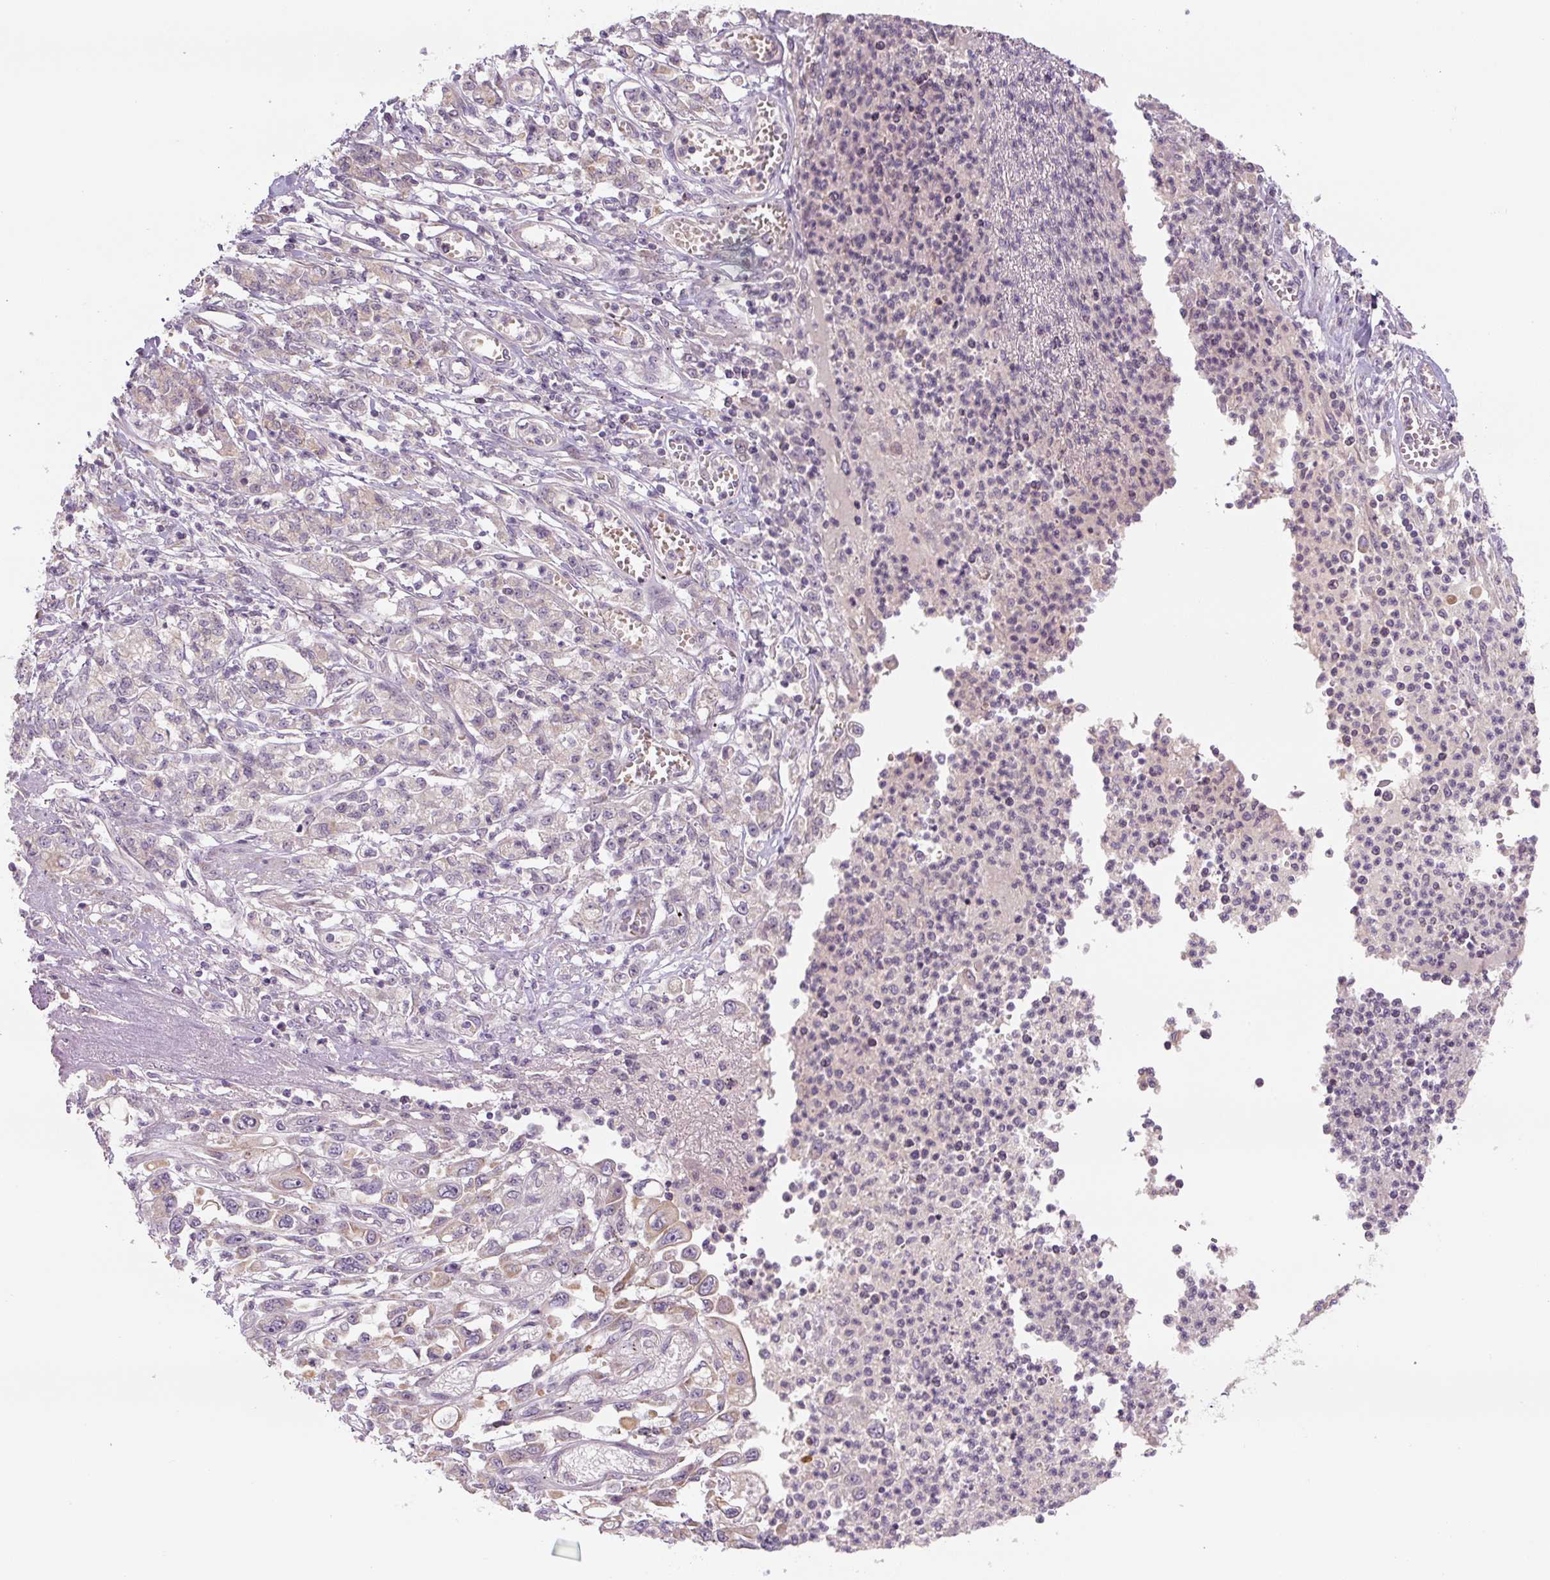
{"staining": {"intensity": "negative", "quantity": "none", "location": "none"}, "tissue": "stomach cancer", "cell_type": "Tumor cells", "image_type": "cancer", "snomed": [{"axis": "morphology", "description": "Adenocarcinoma, NOS"}, {"axis": "topography", "description": "Stomach"}], "caption": "The micrograph demonstrates no significant expression in tumor cells of adenocarcinoma (stomach).", "gene": "YIF1B", "patient": {"sex": "female", "age": 76}}